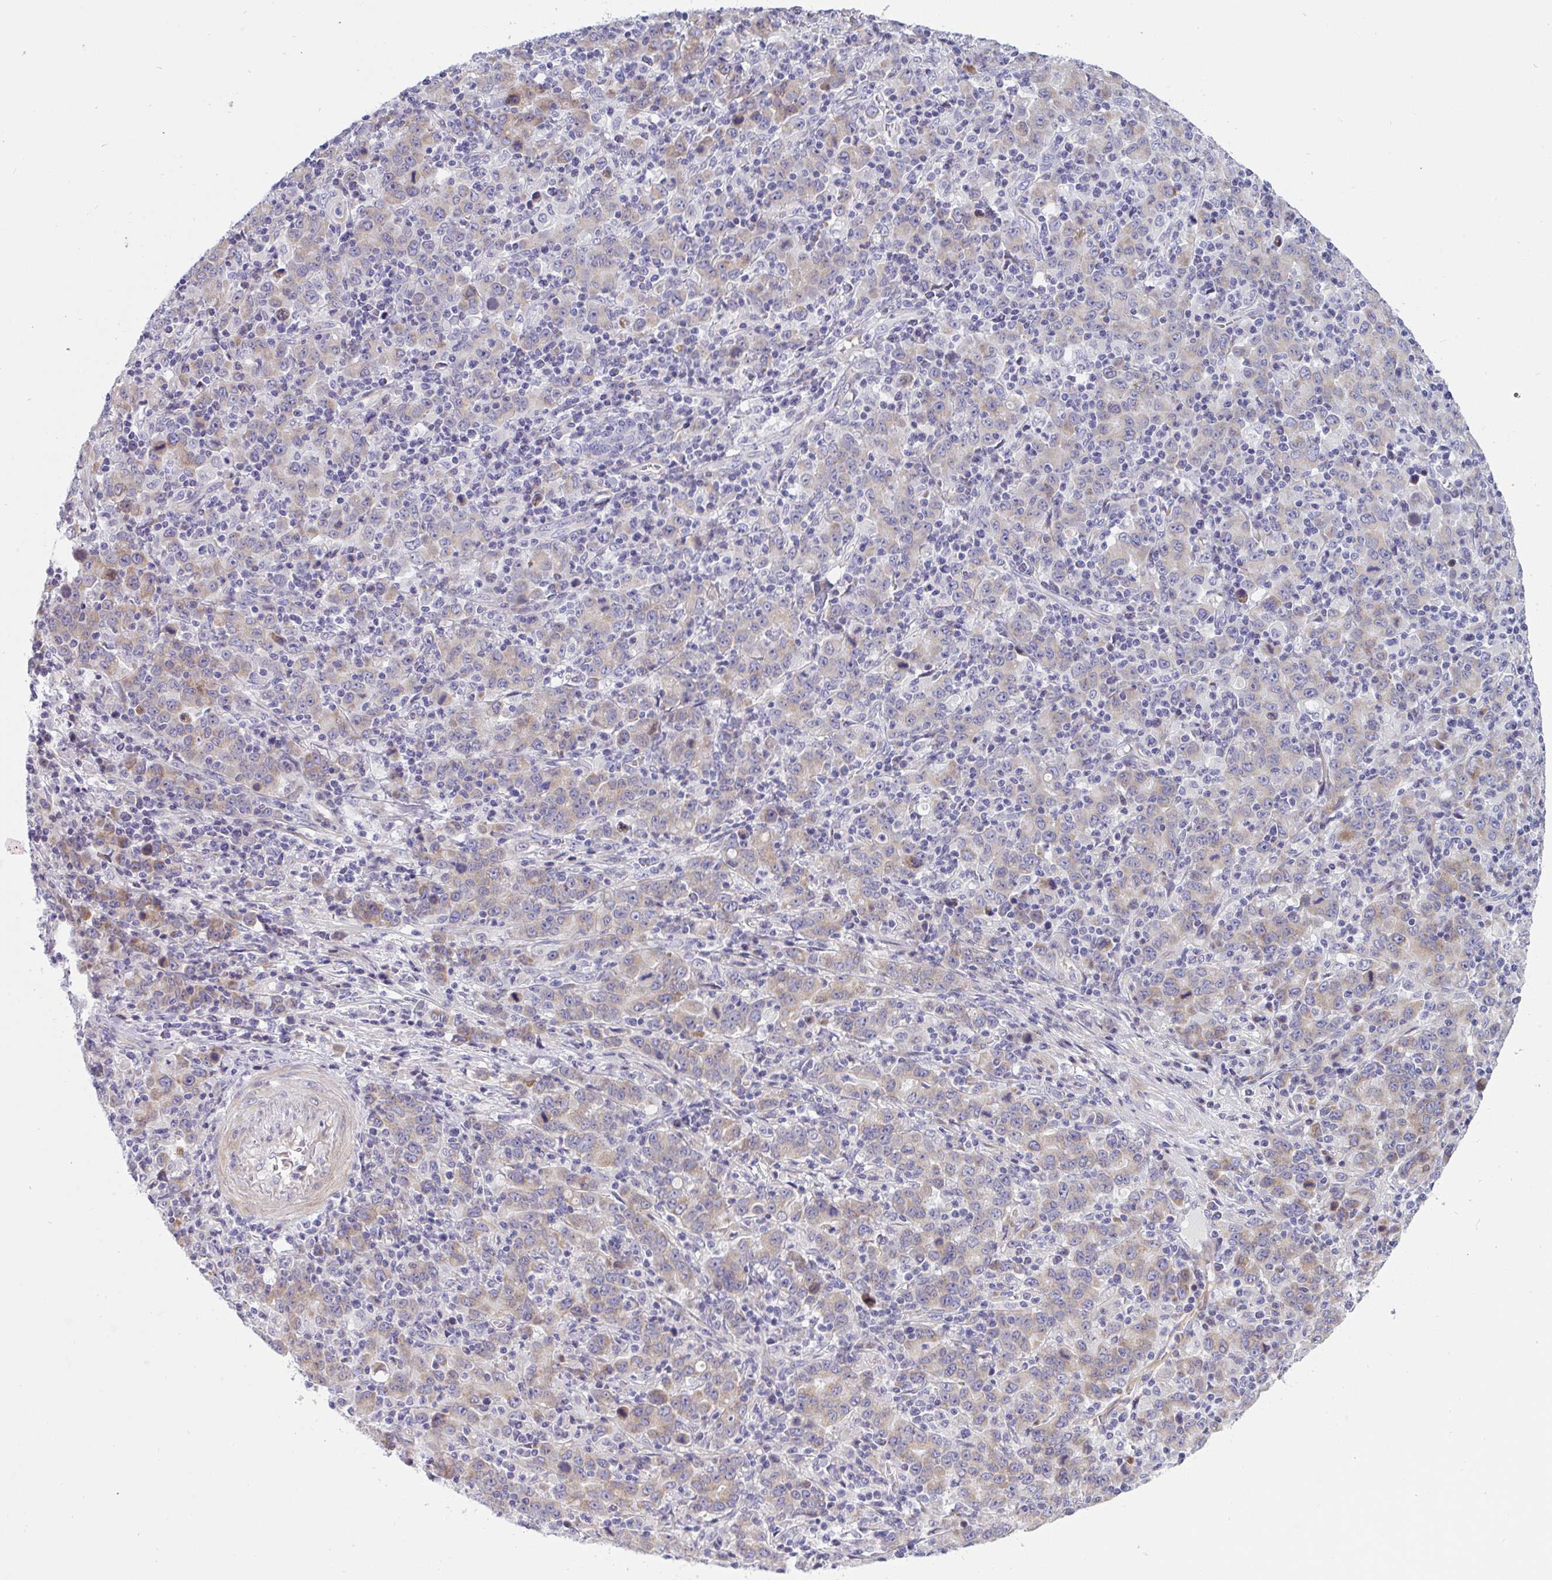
{"staining": {"intensity": "weak", "quantity": "25%-75%", "location": "cytoplasmic/membranous"}, "tissue": "stomach cancer", "cell_type": "Tumor cells", "image_type": "cancer", "snomed": [{"axis": "morphology", "description": "Adenocarcinoma, NOS"}, {"axis": "topography", "description": "Stomach, upper"}], "caption": "Protein expression analysis of stomach cancer displays weak cytoplasmic/membranous staining in about 25%-75% of tumor cells.", "gene": "NTN1", "patient": {"sex": "male", "age": 69}}